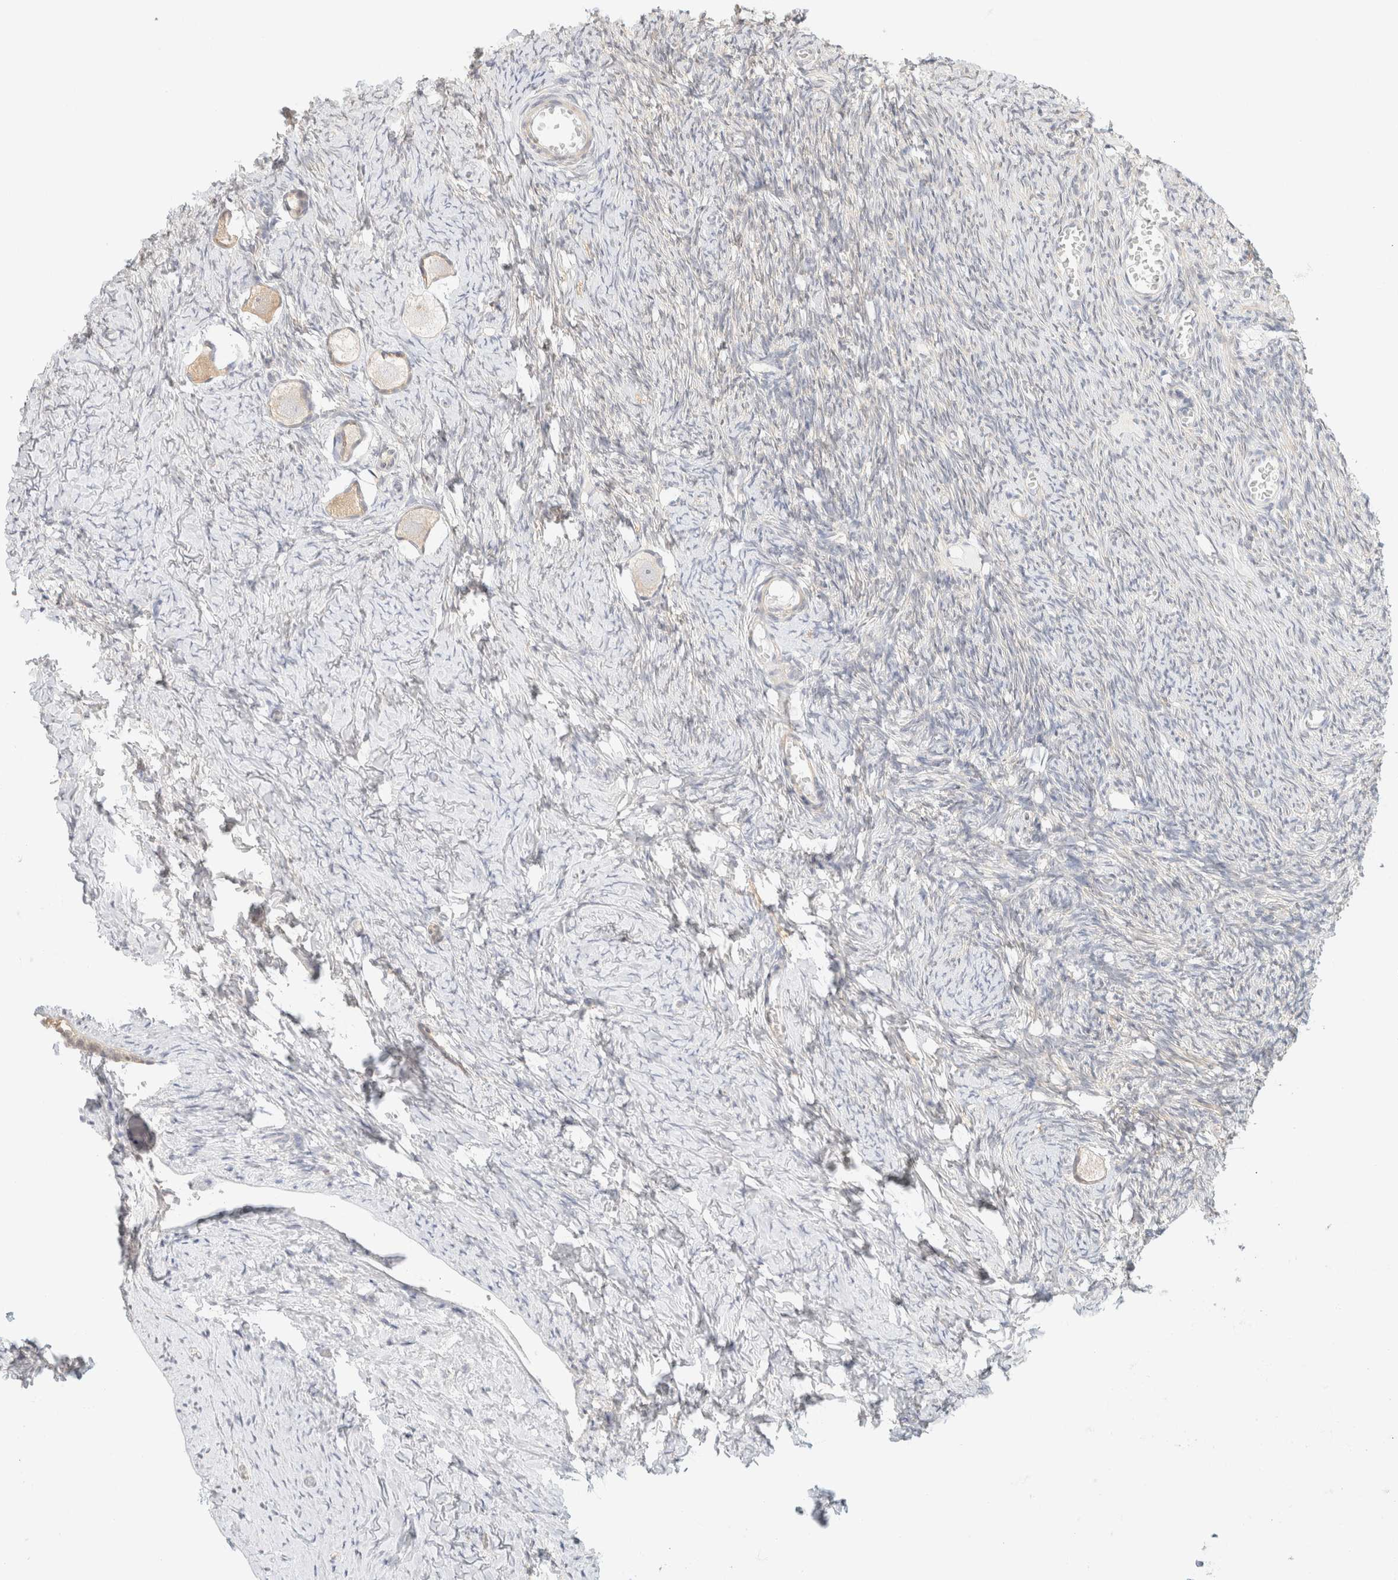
{"staining": {"intensity": "weak", "quantity": "25%-75%", "location": "cytoplasmic/membranous"}, "tissue": "ovary", "cell_type": "Follicle cells", "image_type": "normal", "snomed": [{"axis": "morphology", "description": "Normal tissue, NOS"}, {"axis": "topography", "description": "Ovary"}], "caption": "Protein analysis of unremarkable ovary displays weak cytoplasmic/membranous staining in about 25%-75% of follicle cells. The protein of interest is stained brown, and the nuclei are stained in blue (DAB IHC with brightfield microscopy, high magnification).", "gene": "GPI", "patient": {"sex": "female", "age": 27}}